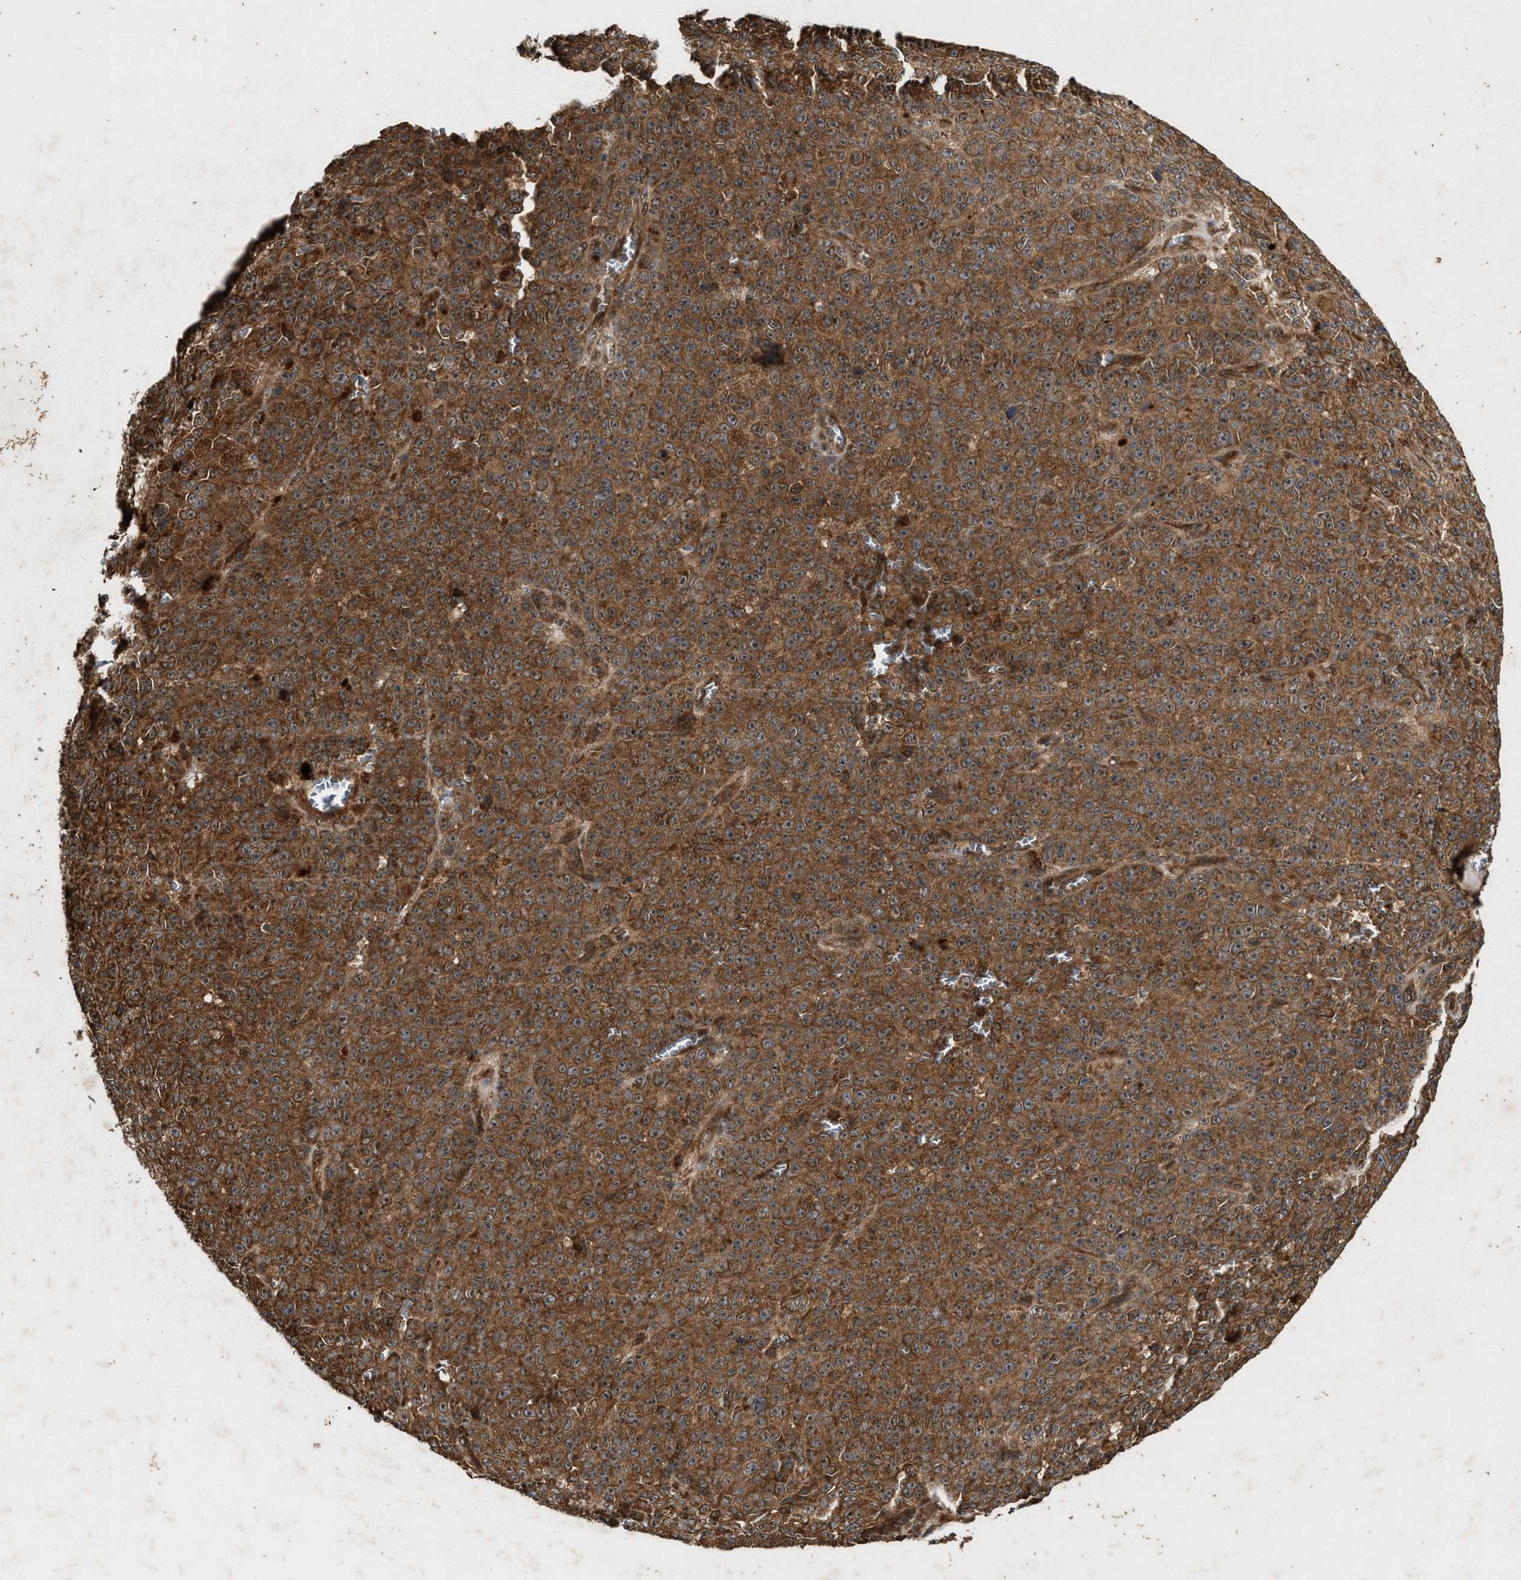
{"staining": {"intensity": "moderate", "quantity": ">75%", "location": "cytoplasmic/membranous"}, "tissue": "melanoma", "cell_type": "Tumor cells", "image_type": "cancer", "snomed": [{"axis": "morphology", "description": "Malignant melanoma, NOS"}, {"axis": "topography", "description": "Skin"}], "caption": "Melanoma stained with DAB immunohistochemistry displays medium levels of moderate cytoplasmic/membranous positivity in about >75% of tumor cells. The staining is performed using DAB (3,3'-diaminobenzidine) brown chromogen to label protein expression. The nuclei are counter-stained blue using hematoxylin.", "gene": "CFLAR", "patient": {"sex": "female", "age": 82}}